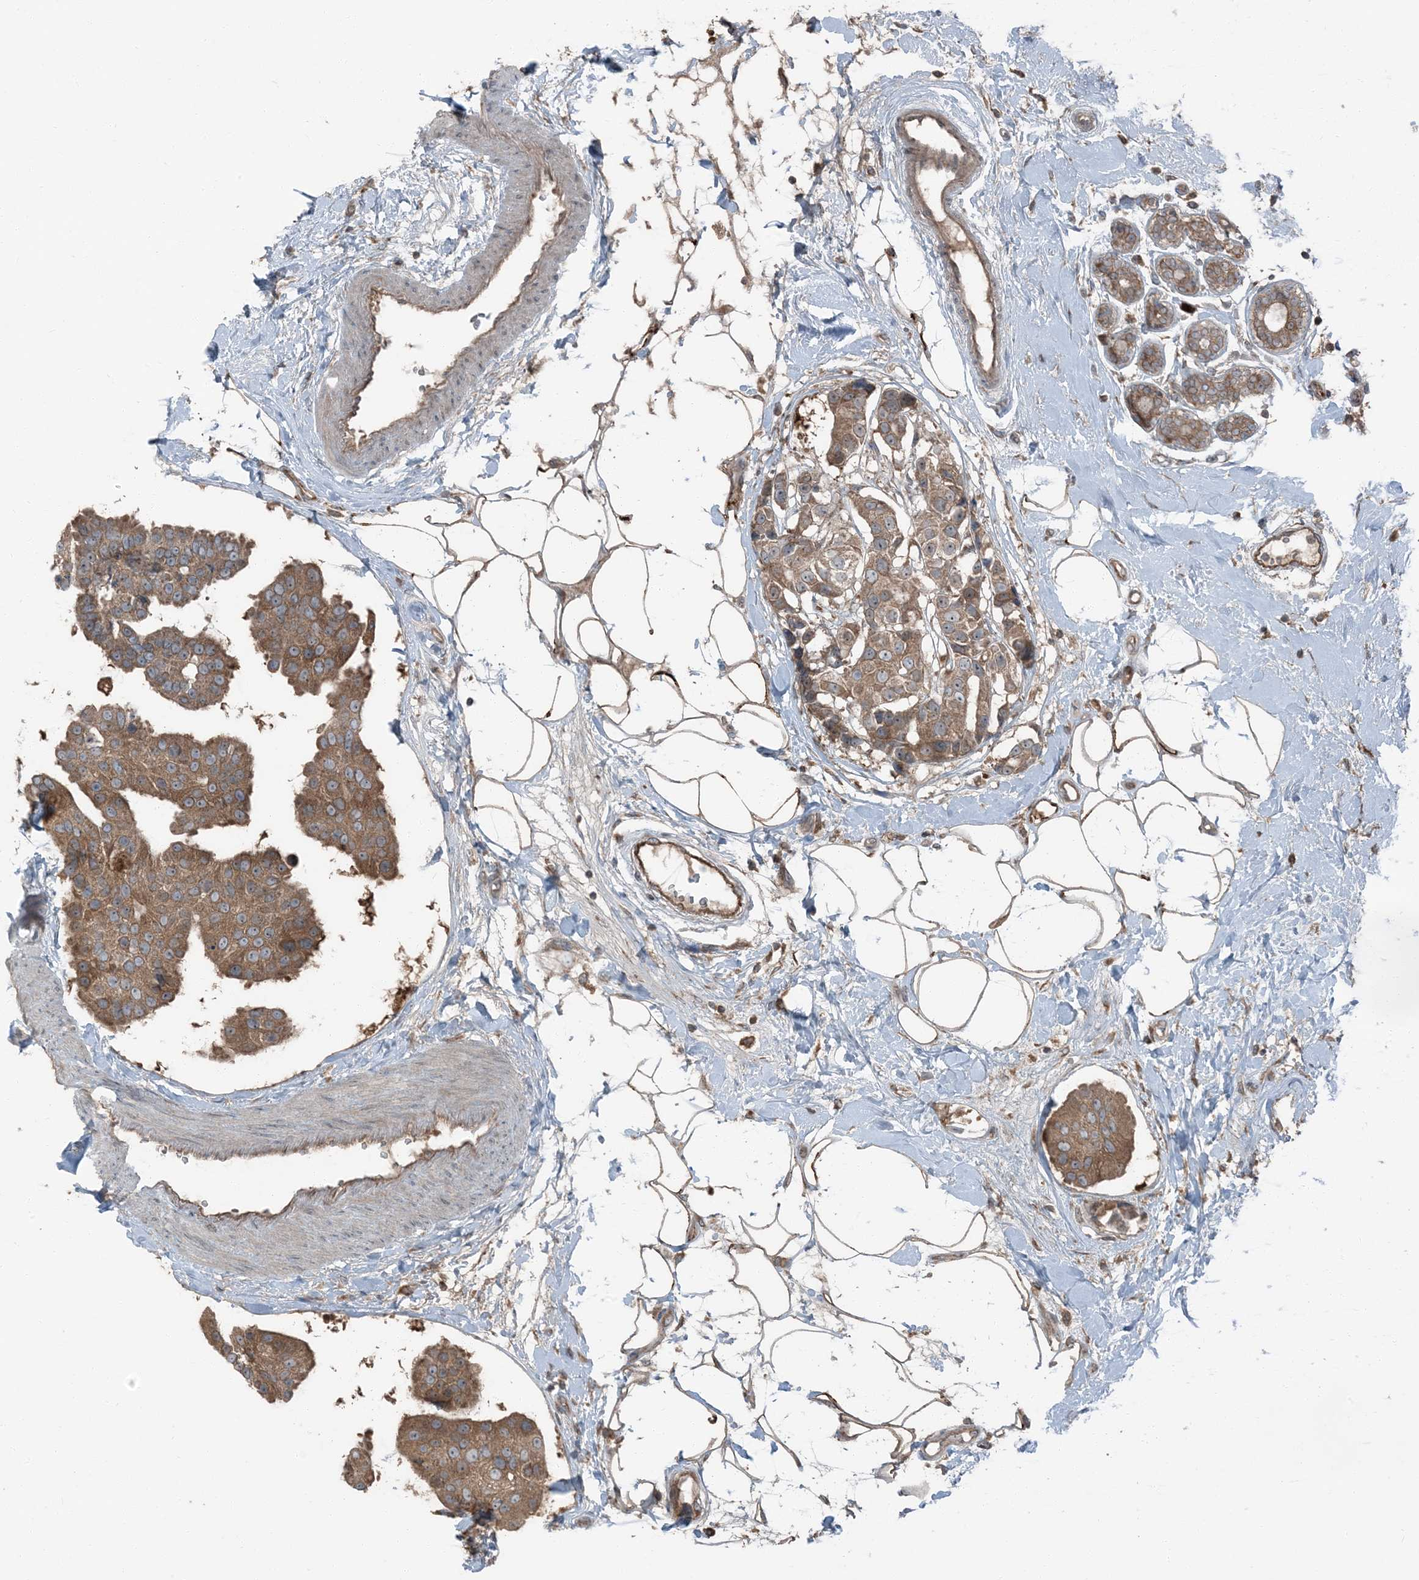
{"staining": {"intensity": "moderate", "quantity": ">75%", "location": "cytoplasmic/membranous"}, "tissue": "breast cancer", "cell_type": "Tumor cells", "image_type": "cancer", "snomed": [{"axis": "morphology", "description": "Normal tissue, NOS"}, {"axis": "morphology", "description": "Duct carcinoma"}, {"axis": "topography", "description": "Breast"}], "caption": "A photomicrograph of infiltrating ductal carcinoma (breast) stained for a protein reveals moderate cytoplasmic/membranous brown staining in tumor cells.", "gene": "RAB3GAP1", "patient": {"sex": "female", "age": 39}}